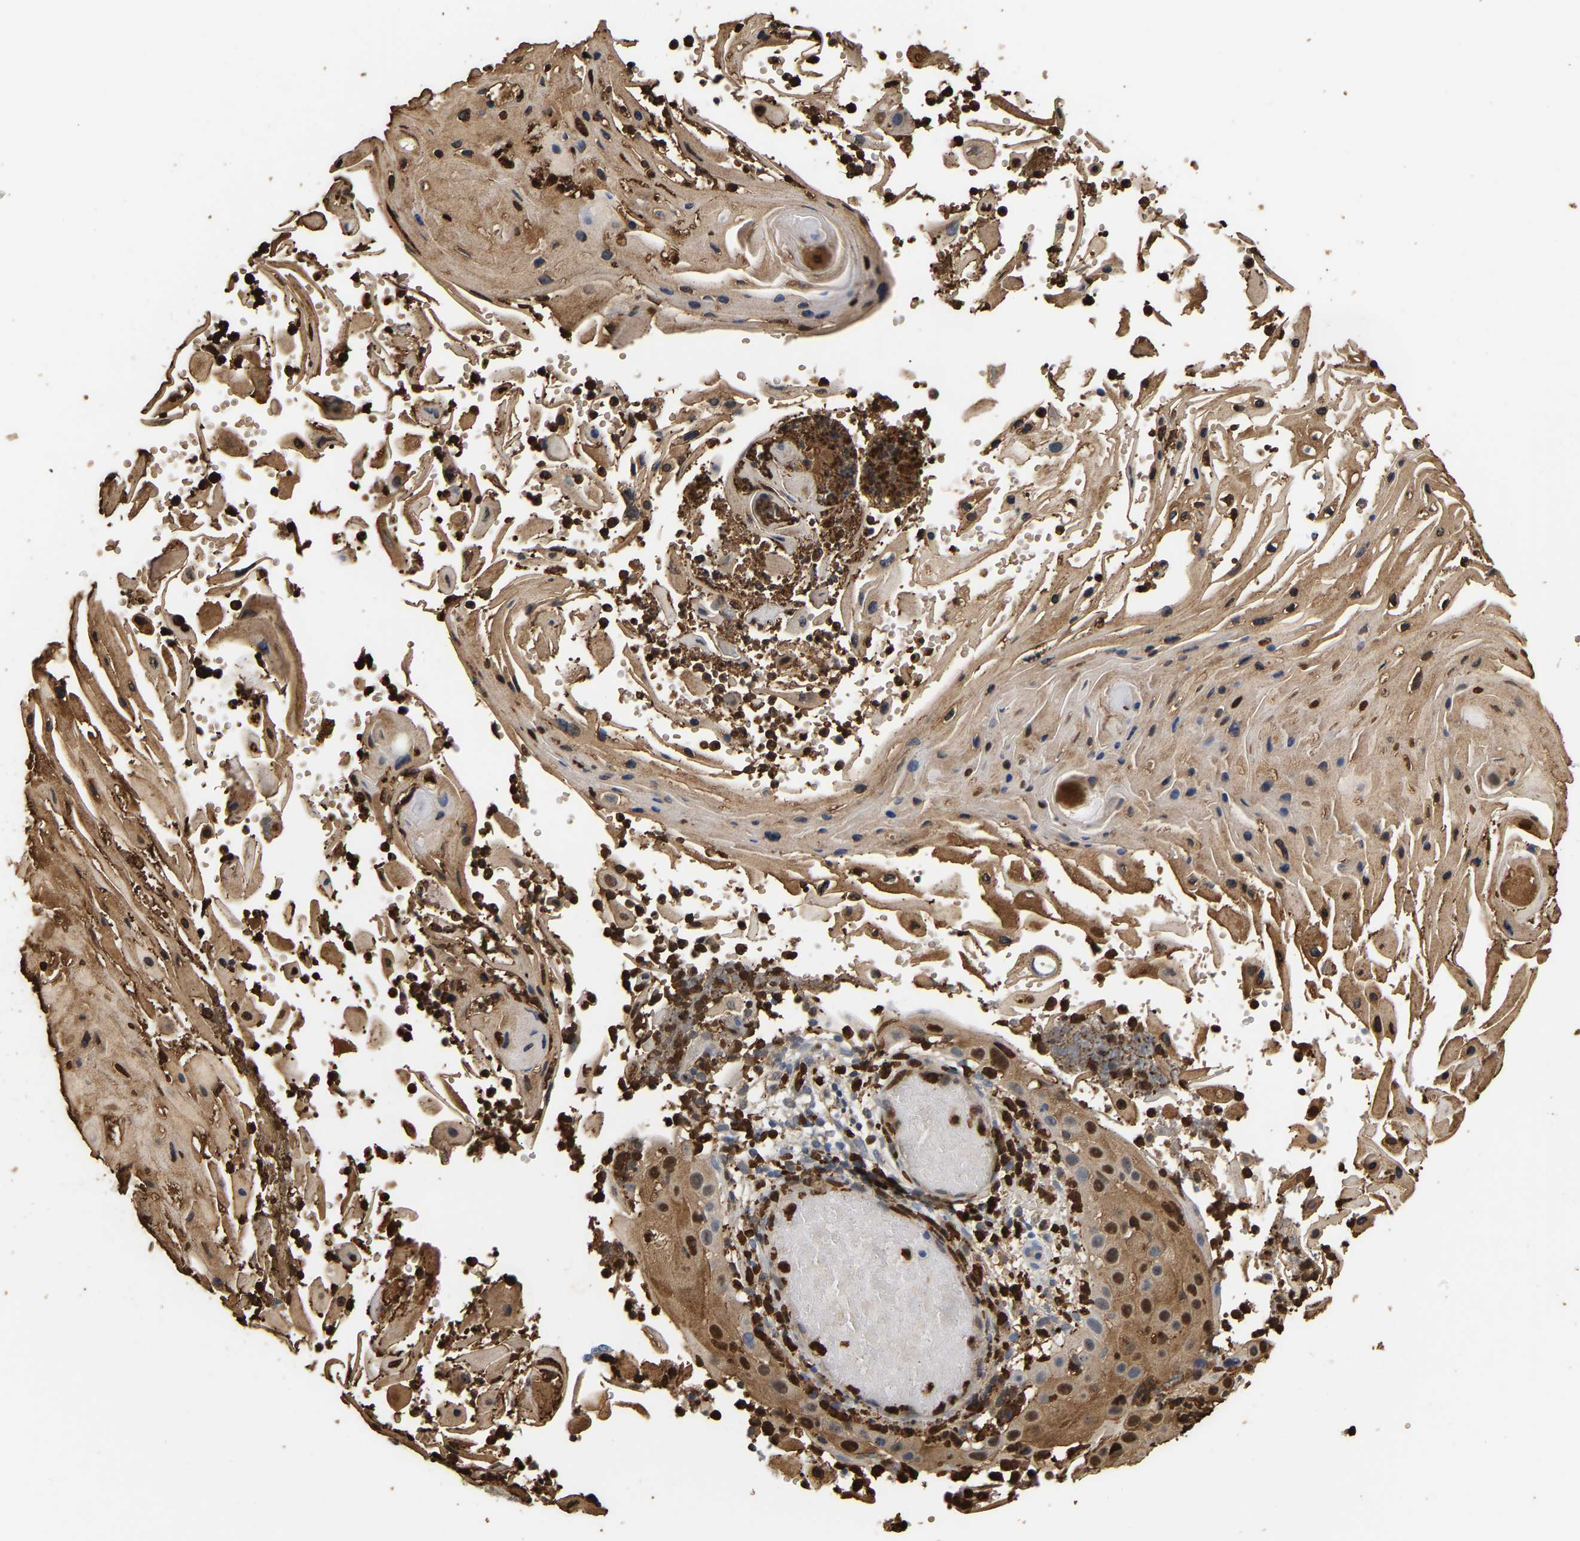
{"staining": {"intensity": "moderate", "quantity": ">75%", "location": "cytoplasmic/membranous,nuclear"}, "tissue": "skin cancer", "cell_type": "Tumor cells", "image_type": "cancer", "snomed": [{"axis": "morphology", "description": "Squamous cell carcinoma, NOS"}, {"axis": "topography", "description": "Skin"}], "caption": "Immunohistochemical staining of human skin squamous cell carcinoma reveals medium levels of moderate cytoplasmic/membranous and nuclear positivity in approximately >75% of tumor cells.", "gene": "TDRD7", "patient": {"sex": "female", "age": 44}}